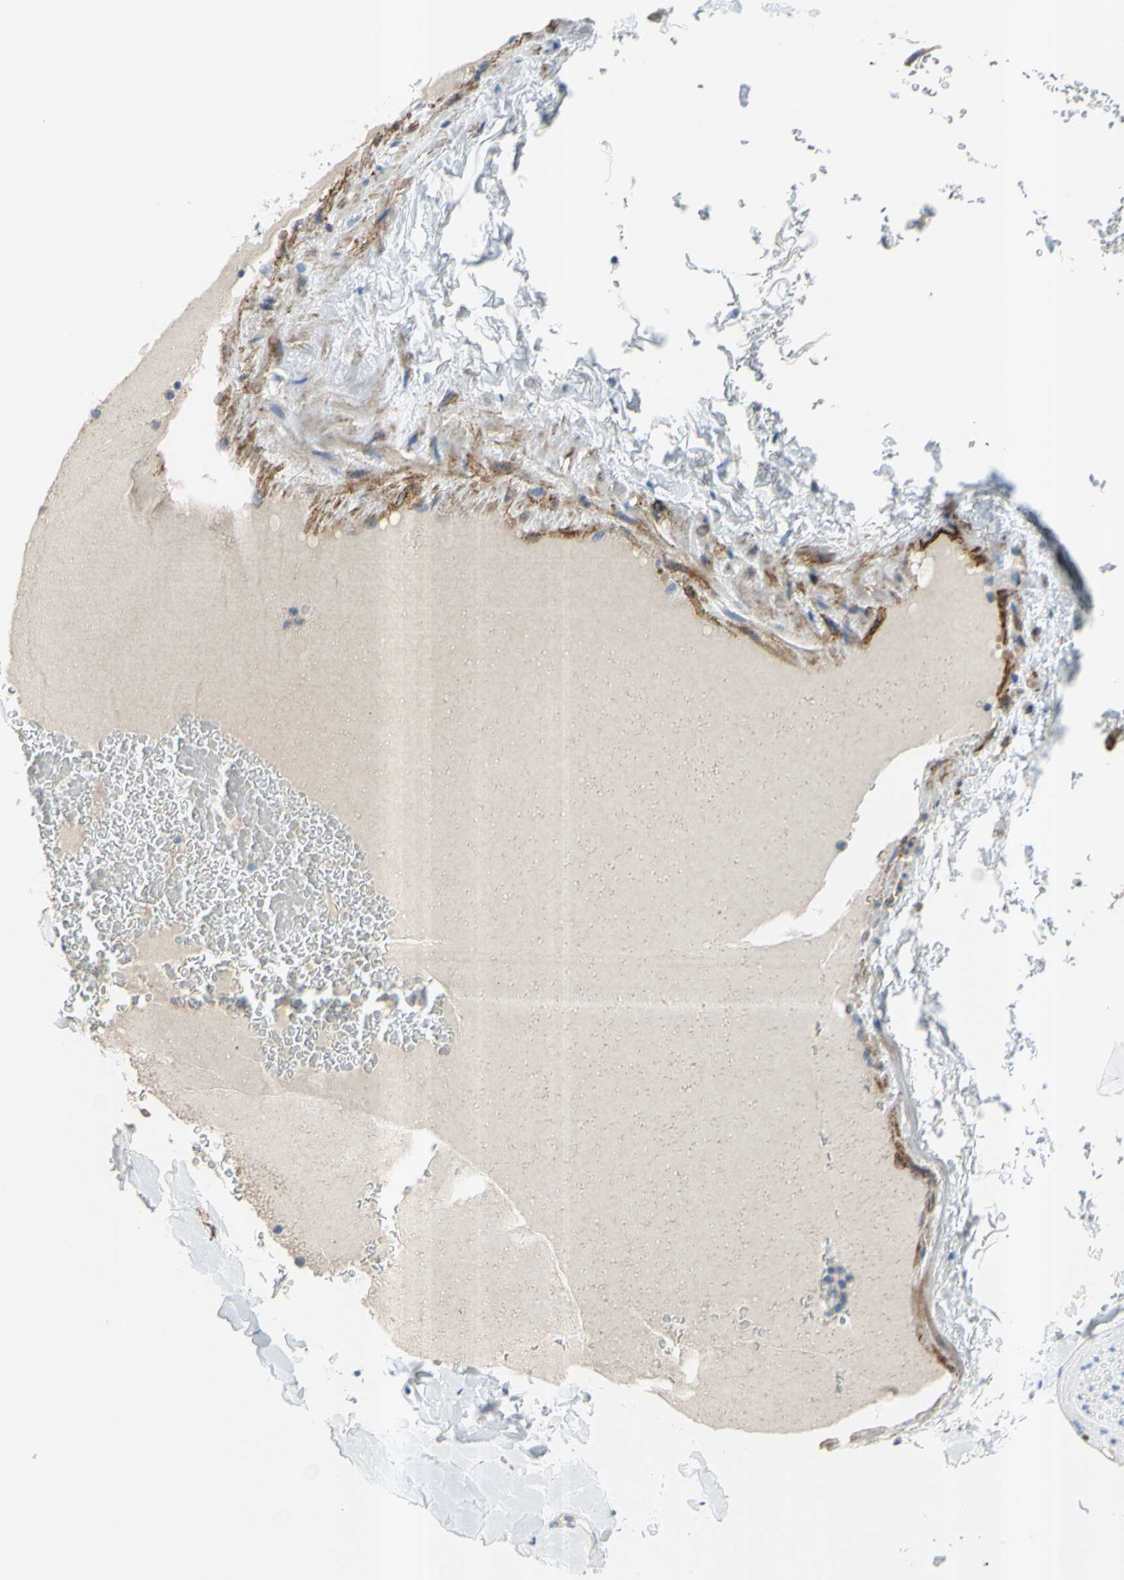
{"staining": {"intensity": "negative", "quantity": "none", "location": "none"}, "tissue": "adipose tissue", "cell_type": "Adipocytes", "image_type": "normal", "snomed": [{"axis": "morphology", "description": "Normal tissue, NOS"}, {"axis": "topography", "description": "Peripheral nerve tissue"}], "caption": "This histopathology image is of benign adipose tissue stained with immunohistochemistry to label a protein in brown with the nuclei are counter-stained blue. There is no staining in adipocytes.", "gene": "PRRG2", "patient": {"sex": "male", "age": 70}}